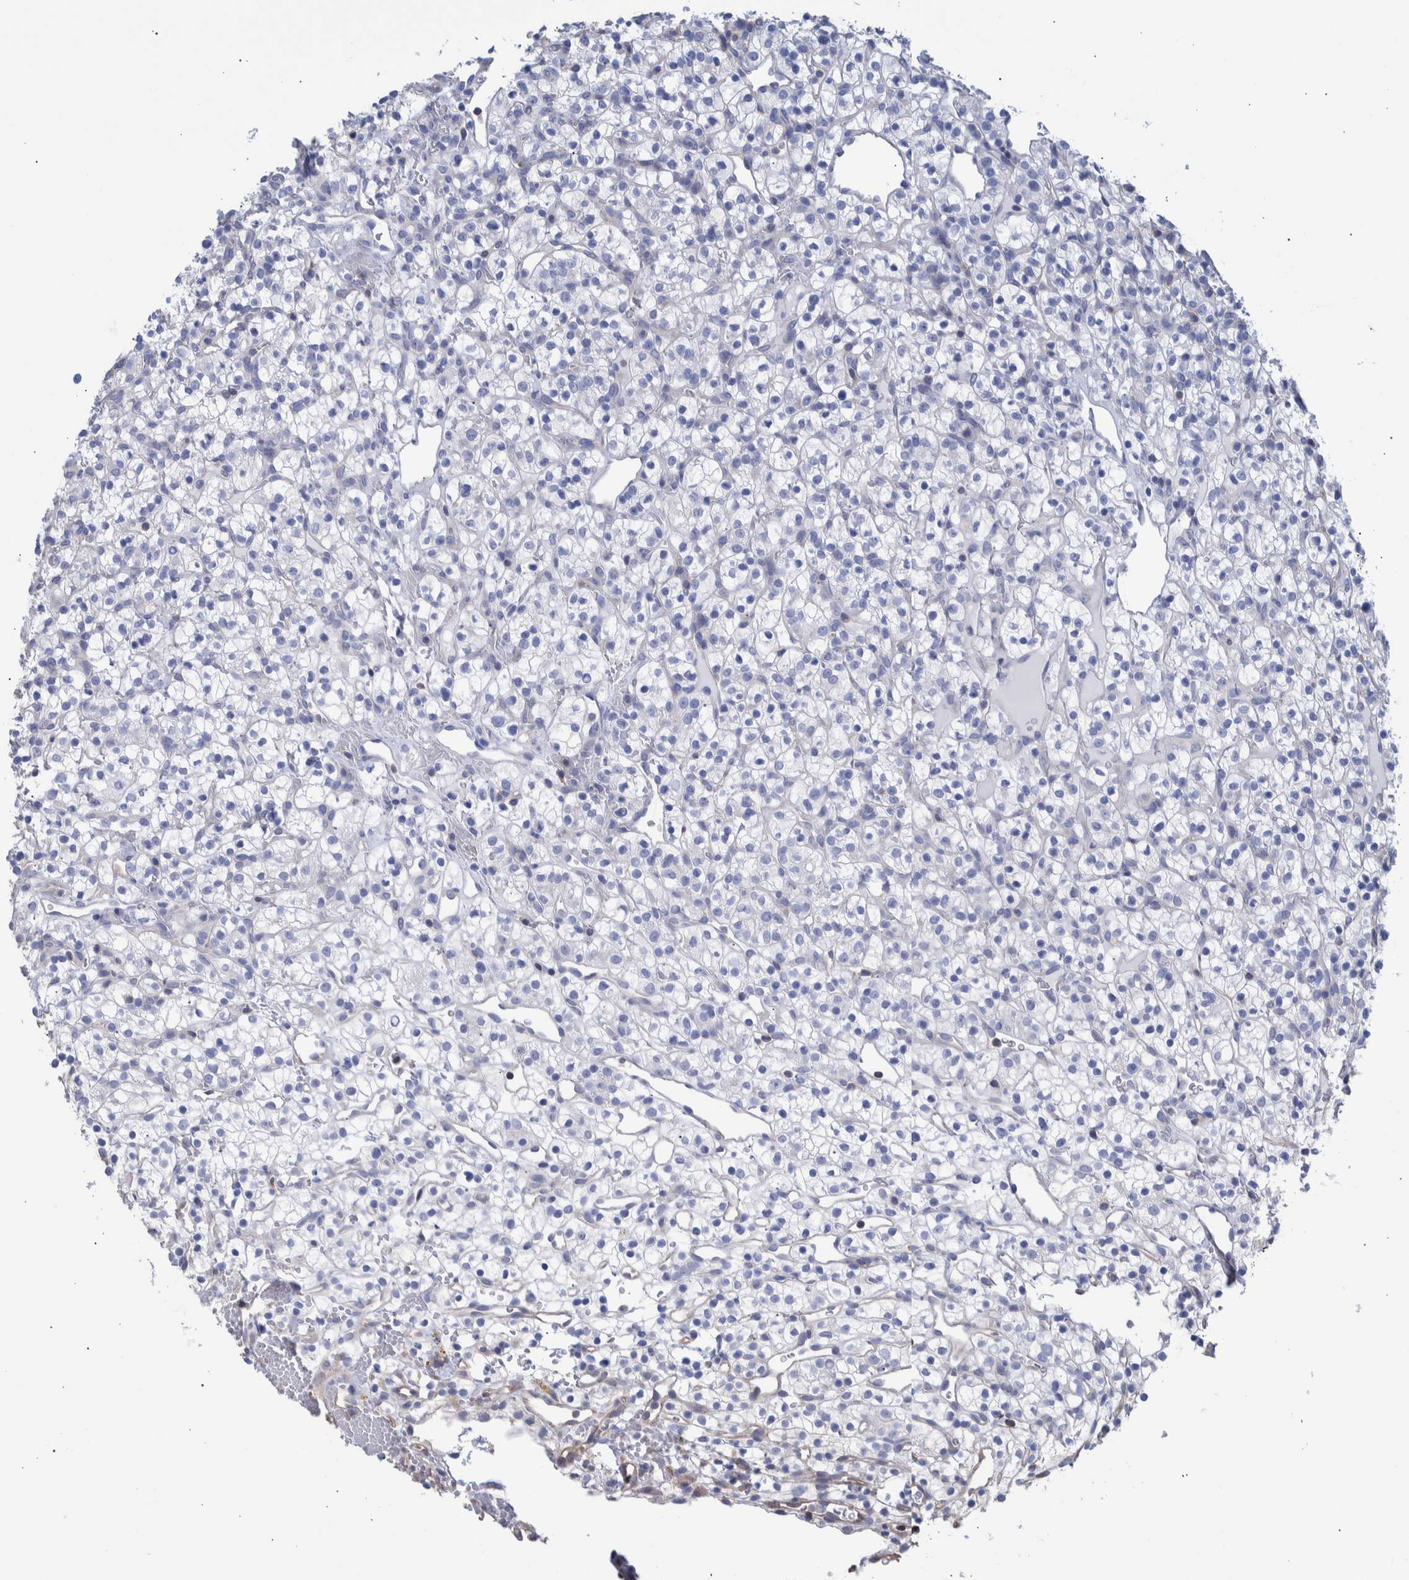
{"staining": {"intensity": "negative", "quantity": "none", "location": "none"}, "tissue": "renal cancer", "cell_type": "Tumor cells", "image_type": "cancer", "snomed": [{"axis": "morphology", "description": "Adenocarcinoma, NOS"}, {"axis": "topography", "description": "Kidney"}], "caption": "Tumor cells are negative for brown protein staining in renal adenocarcinoma.", "gene": "PPP3CC", "patient": {"sex": "female", "age": 57}}